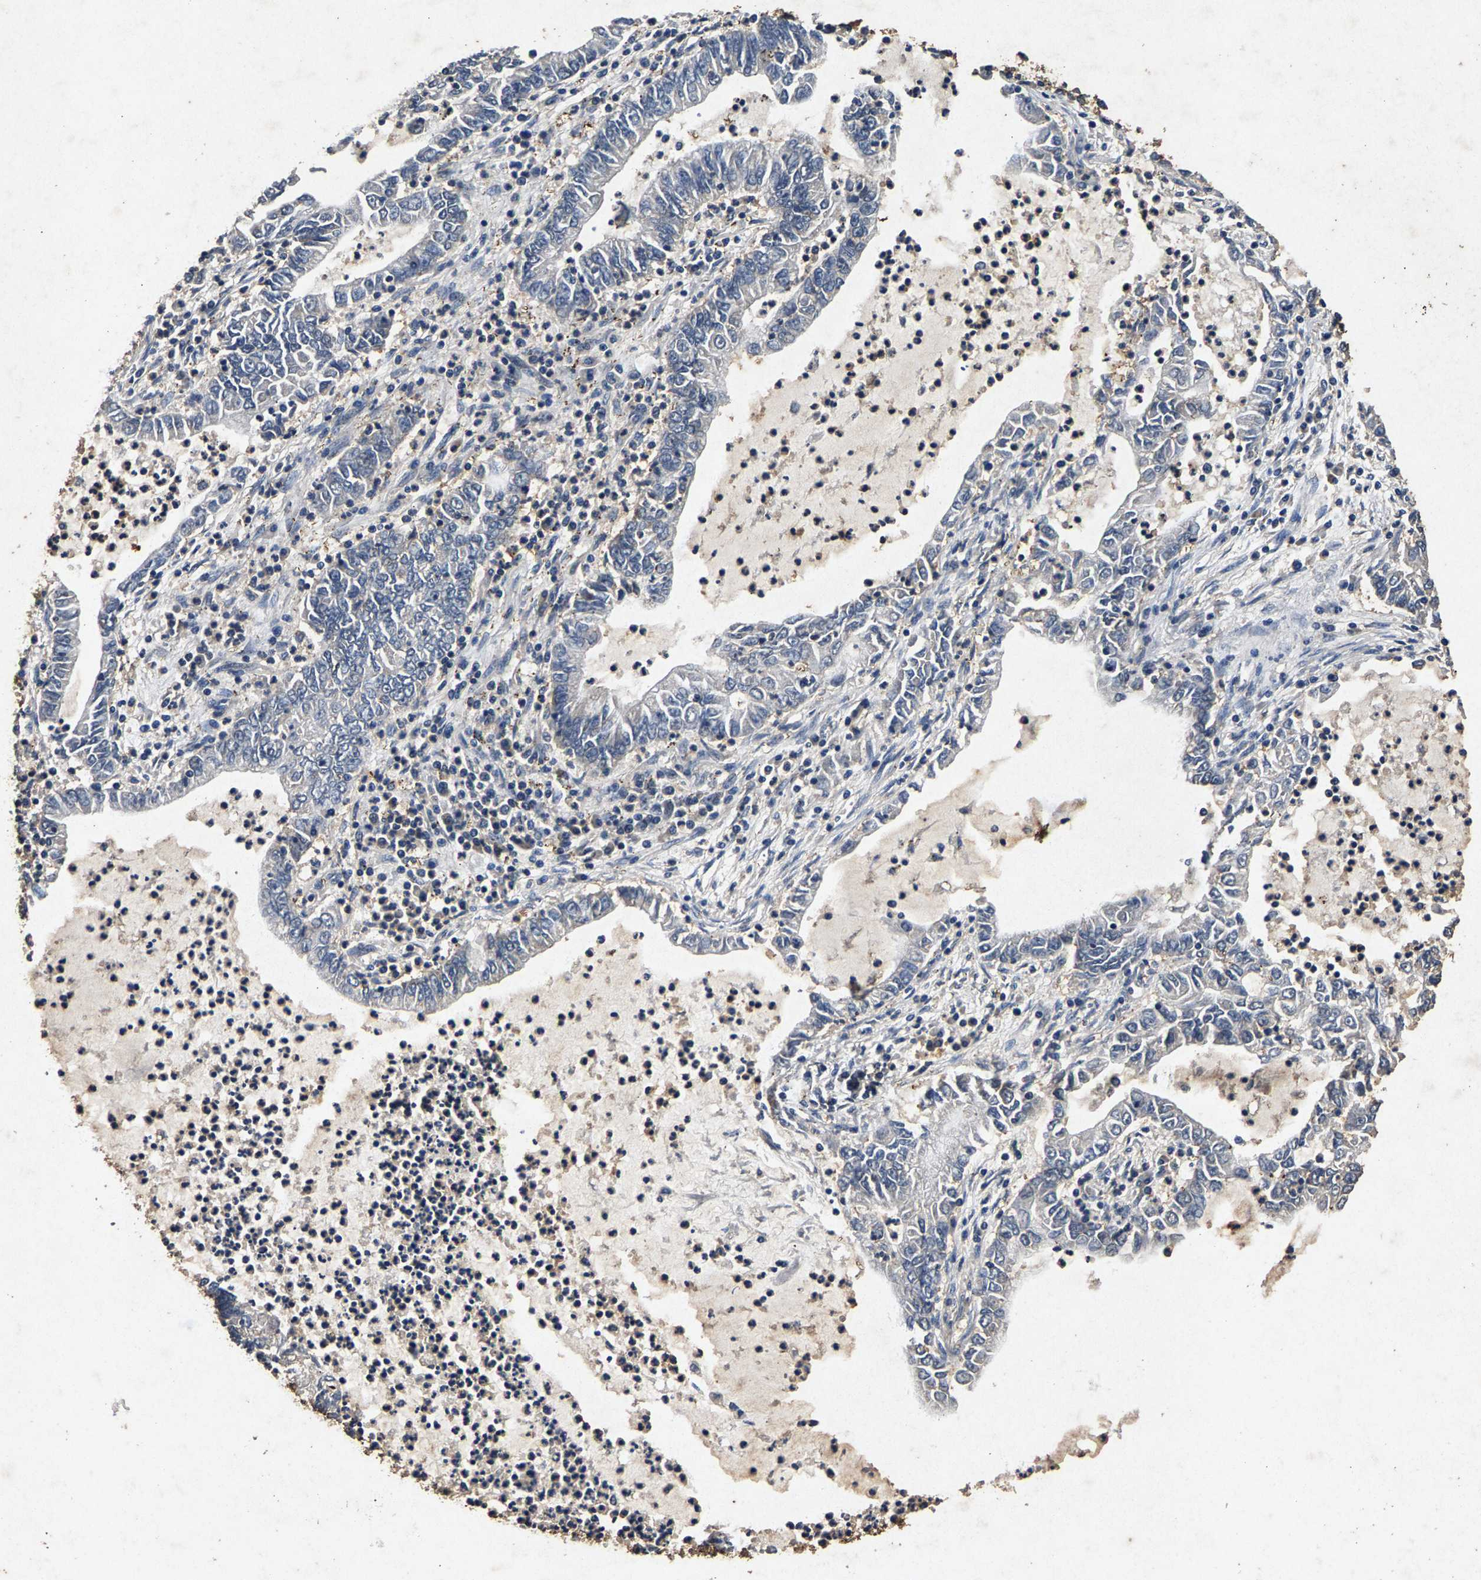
{"staining": {"intensity": "negative", "quantity": "none", "location": "none"}, "tissue": "lung cancer", "cell_type": "Tumor cells", "image_type": "cancer", "snomed": [{"axis": "morphology", "description": "Adenocarcinoma, NOS"}, {"axis": "topography", "description": "Lung"}], "caption": "There is no significant positivity in tumor cells of lung adenocarcinoma.", "gene": "PPP1CC", "patient": {"sex": "female", "age": 51}}